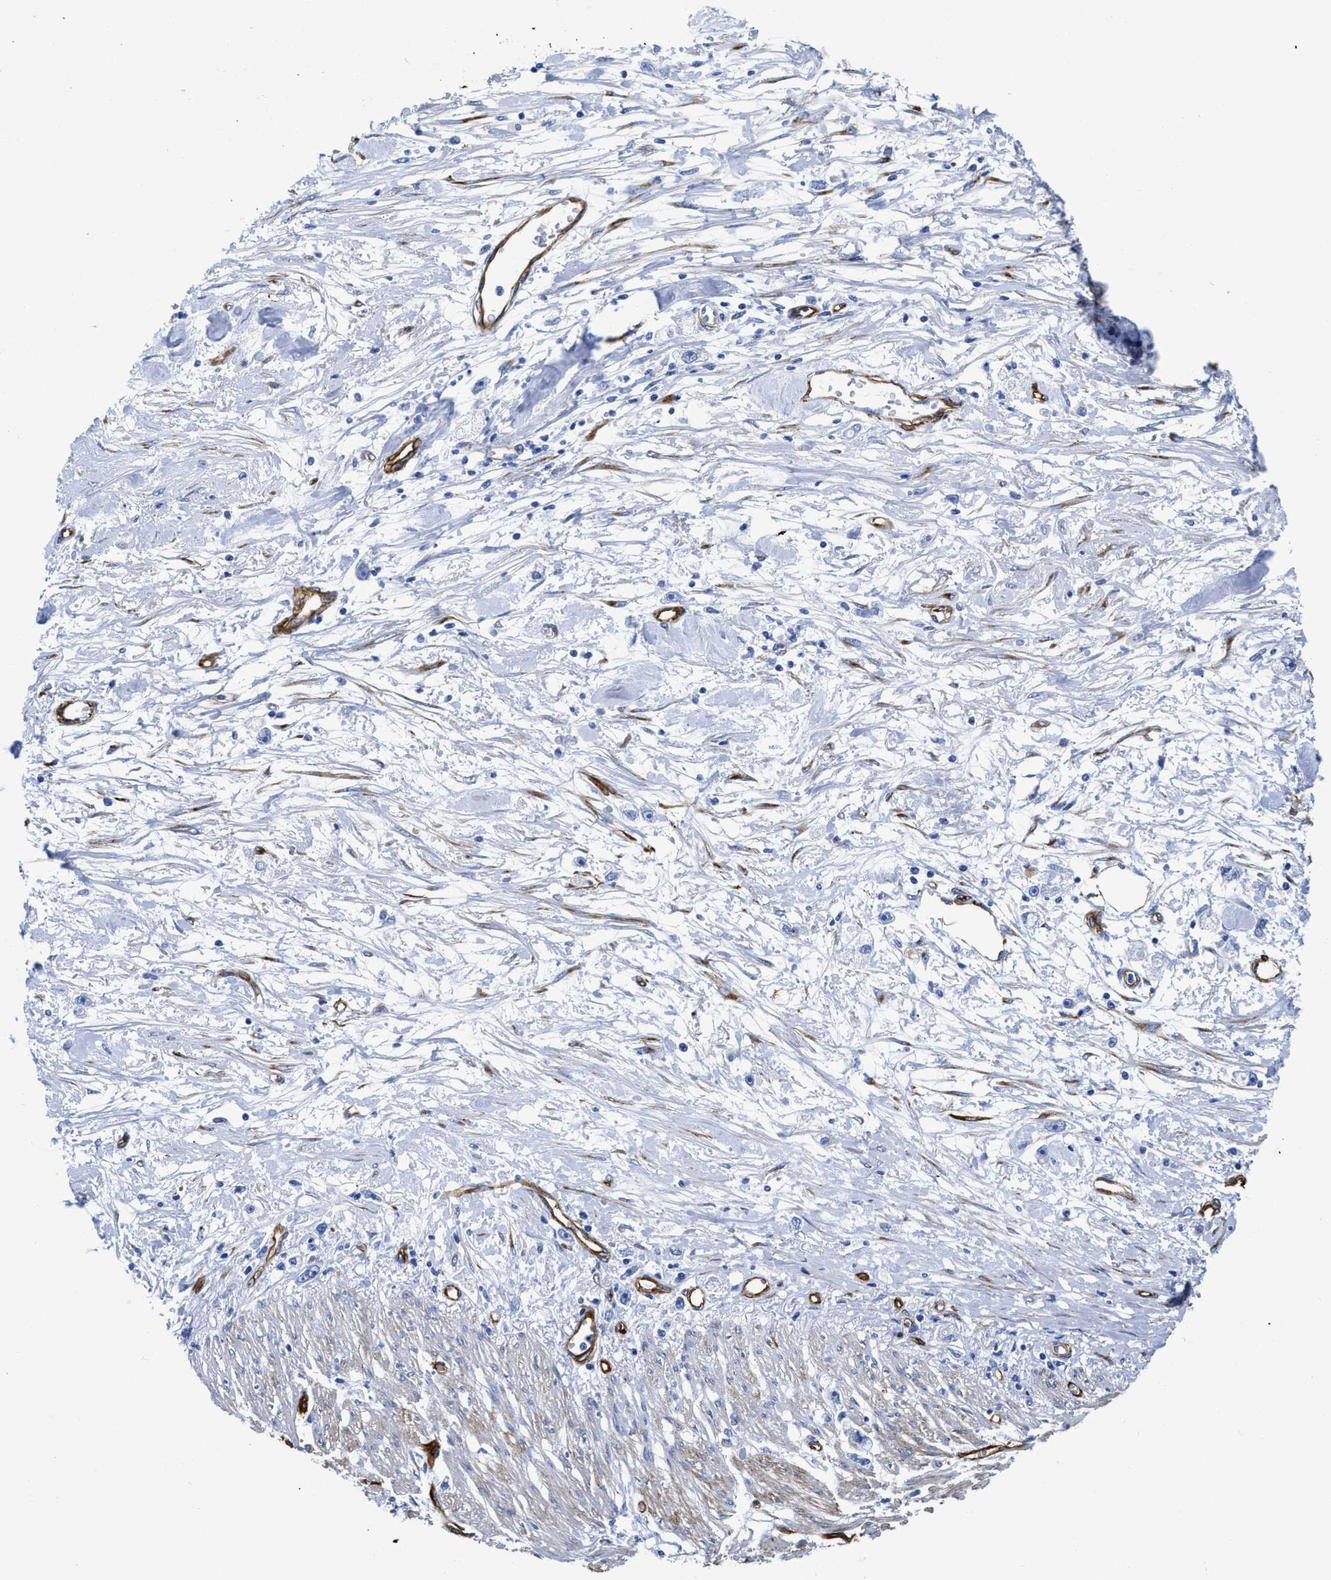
{"staining": {"intensity": "negative", "quantity": "none", "location": "none"}, "tissue": "stomach cancer", "cell_type": "Tumor cells", "image_type": "cancer", "snomed": [{"axis": "morphology", "description": "Adenocarcinoma, NOS"}, {"axis": "topography", "description": "Stomach"}], "caption": "There is no significant expression in tumor cells of stomach cancer (adenocarcinoma). Brightfield microscopy of IHC stained with DAB (3,3'-diaminobenzidine) (brown) and hematoxylin (blue), captured at high magnification.", "gene": "TVP23B", "patient": {"sex": "female", "age": 59}}